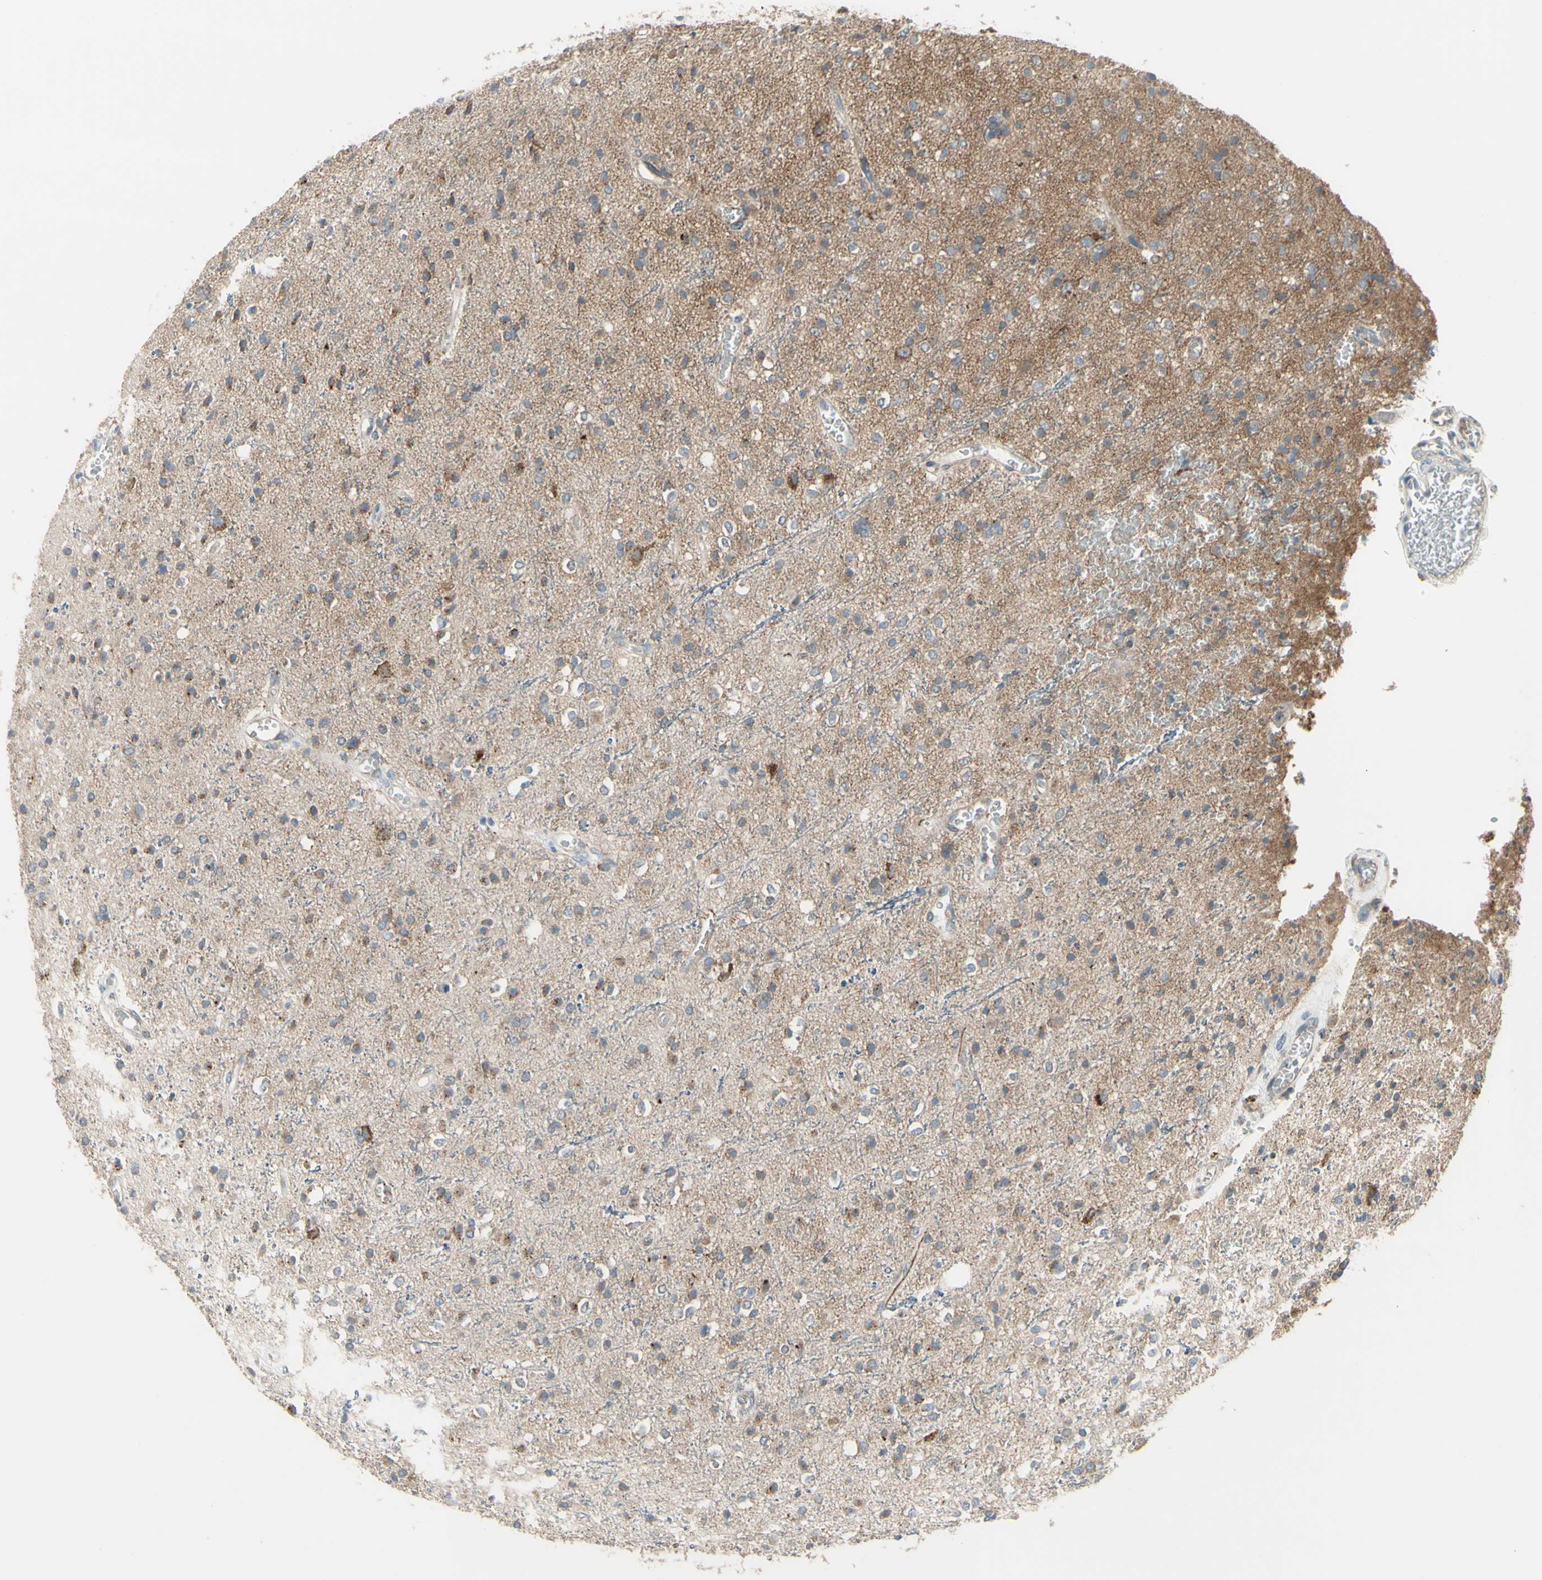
{"staining": {"intensity": "weak", "quantity": "25%-75%", "location": "cytoplasmic/membranous"}, "tissue": "glioma", "cell_type": "Tumor cells", "image_type": "cancer", "snomed": [{"axis": "morphology", "description": "Glioma, malignant, High grade"}, {"axis": "topography", "description": "Brain"}], "caption": "Tumor cells exhibit weak cytoplasmic/membranous positivity in approximately 25%-75% of cells in glioma. (brown staining indicates protein expression, while blue staining denotes nuclei).", "gene": "FAM171B", "patient": {"sex": "male", "age": 47}}